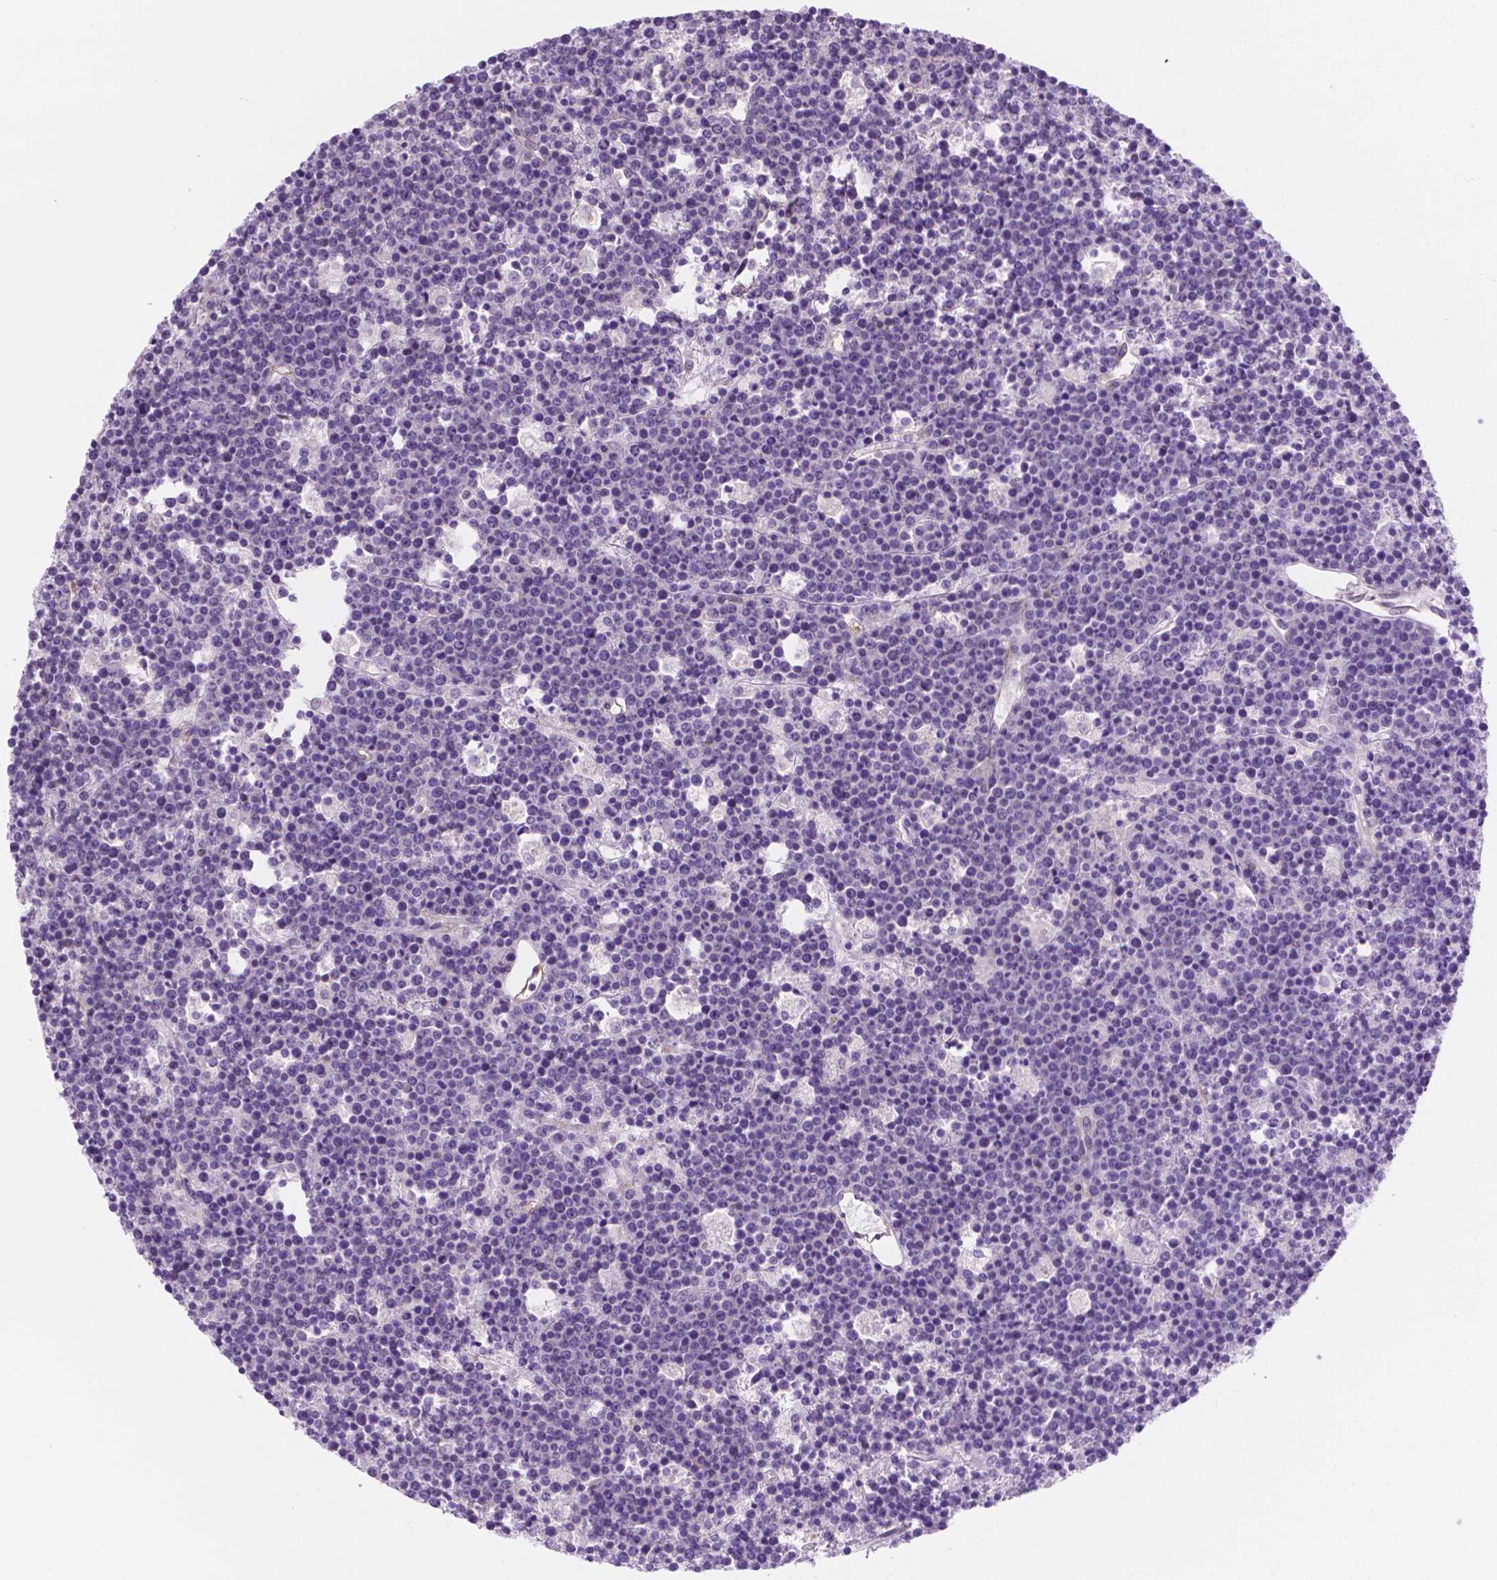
{"staining": {"intensity": "negative", "quantity": "none", "location": "none"}, "tissue": "lymphoma", "cell_type": "Tumor cells", "image_type": "cancer", "snomed": [{"axis": "morphology", "description": "Malignant lymphoma, non-Hodgkin's type, High grade"}, {"axis": "topography", "description": "Ovary"}], "caption": "Immunohistochemistry micrograph of neoplastic tissue: malignant lymphoma, non-Hodgkin's type (high-grade) stained with DAB displays no significant protein expression in tumor cells. Brightfield microscopy of IHC stained with DAB (brown) and hematoxylin (blue), captured at high magnification.", "gene": "EPPK1", "patient": {"sex": "female", "age": 56}}